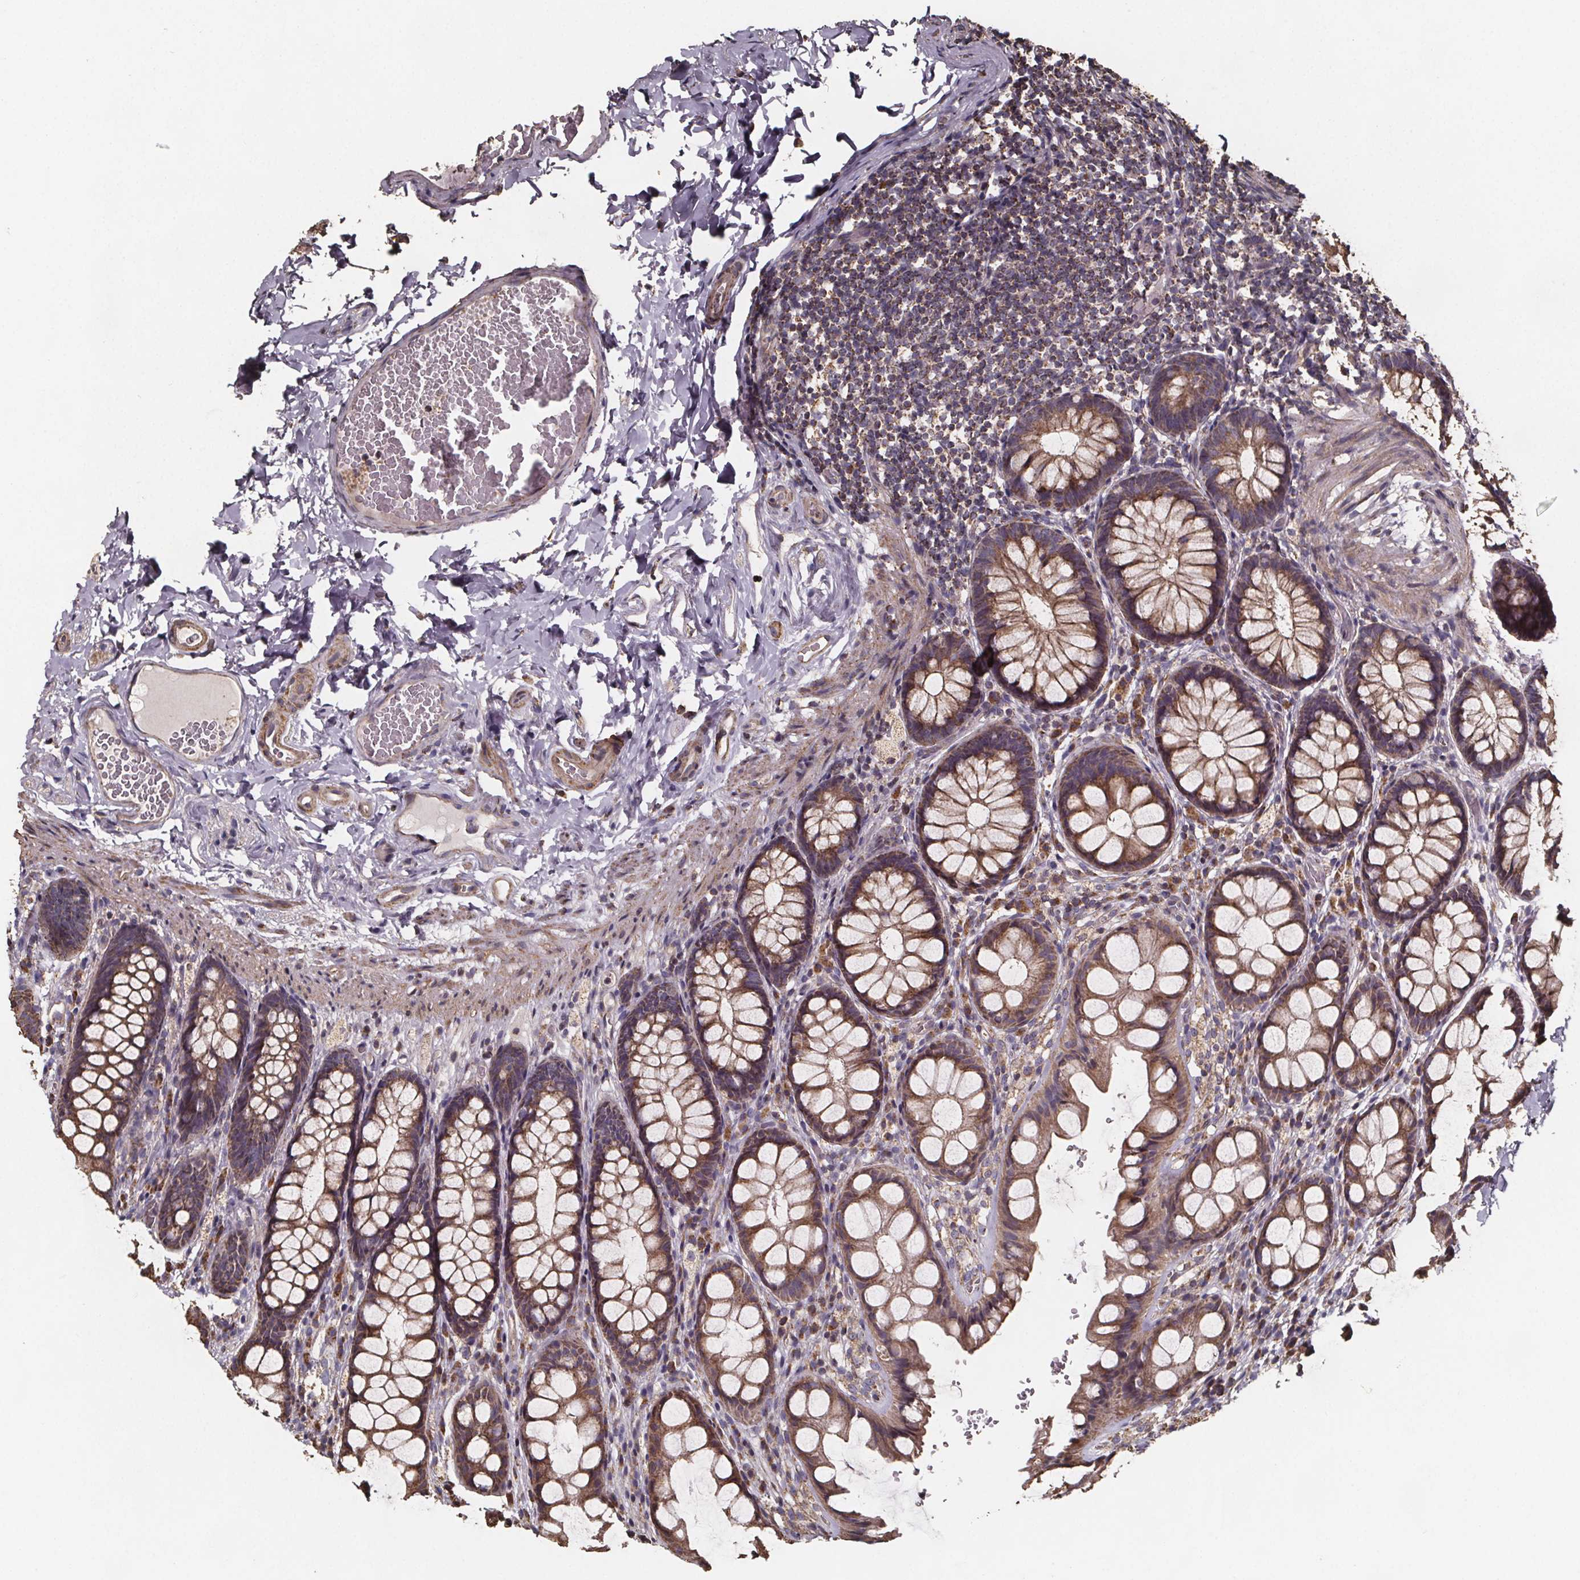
{"staining": {"intensity": "weak", "quantity": ">75%", "location": "cytoplasmic/membranous"}, "tissue": "colon", "cell_type": "Endothelial cells", "image_type": "normal", "snomed": [{"axis": "morphology", "description": "Normal tissue, NOS"}, {"axis": "topography", "description": "Colon"}], "caption": "Immunohistochemistry (IHC) staining of unremarkable colon, which shows low levels of weak cytoplasmic/membranous positivity in approximately >75% of endothelial cells indicating weak cytoplasmic/membranous protein positivity. The staining was performed using DAB (3,3'-diaminobenzidine) (brown) for protein detection and nuclei were counterstained in hematoxylin (blue).", "gene": "SLC35D2", "patient": {"sex": "male", "age": 47}}